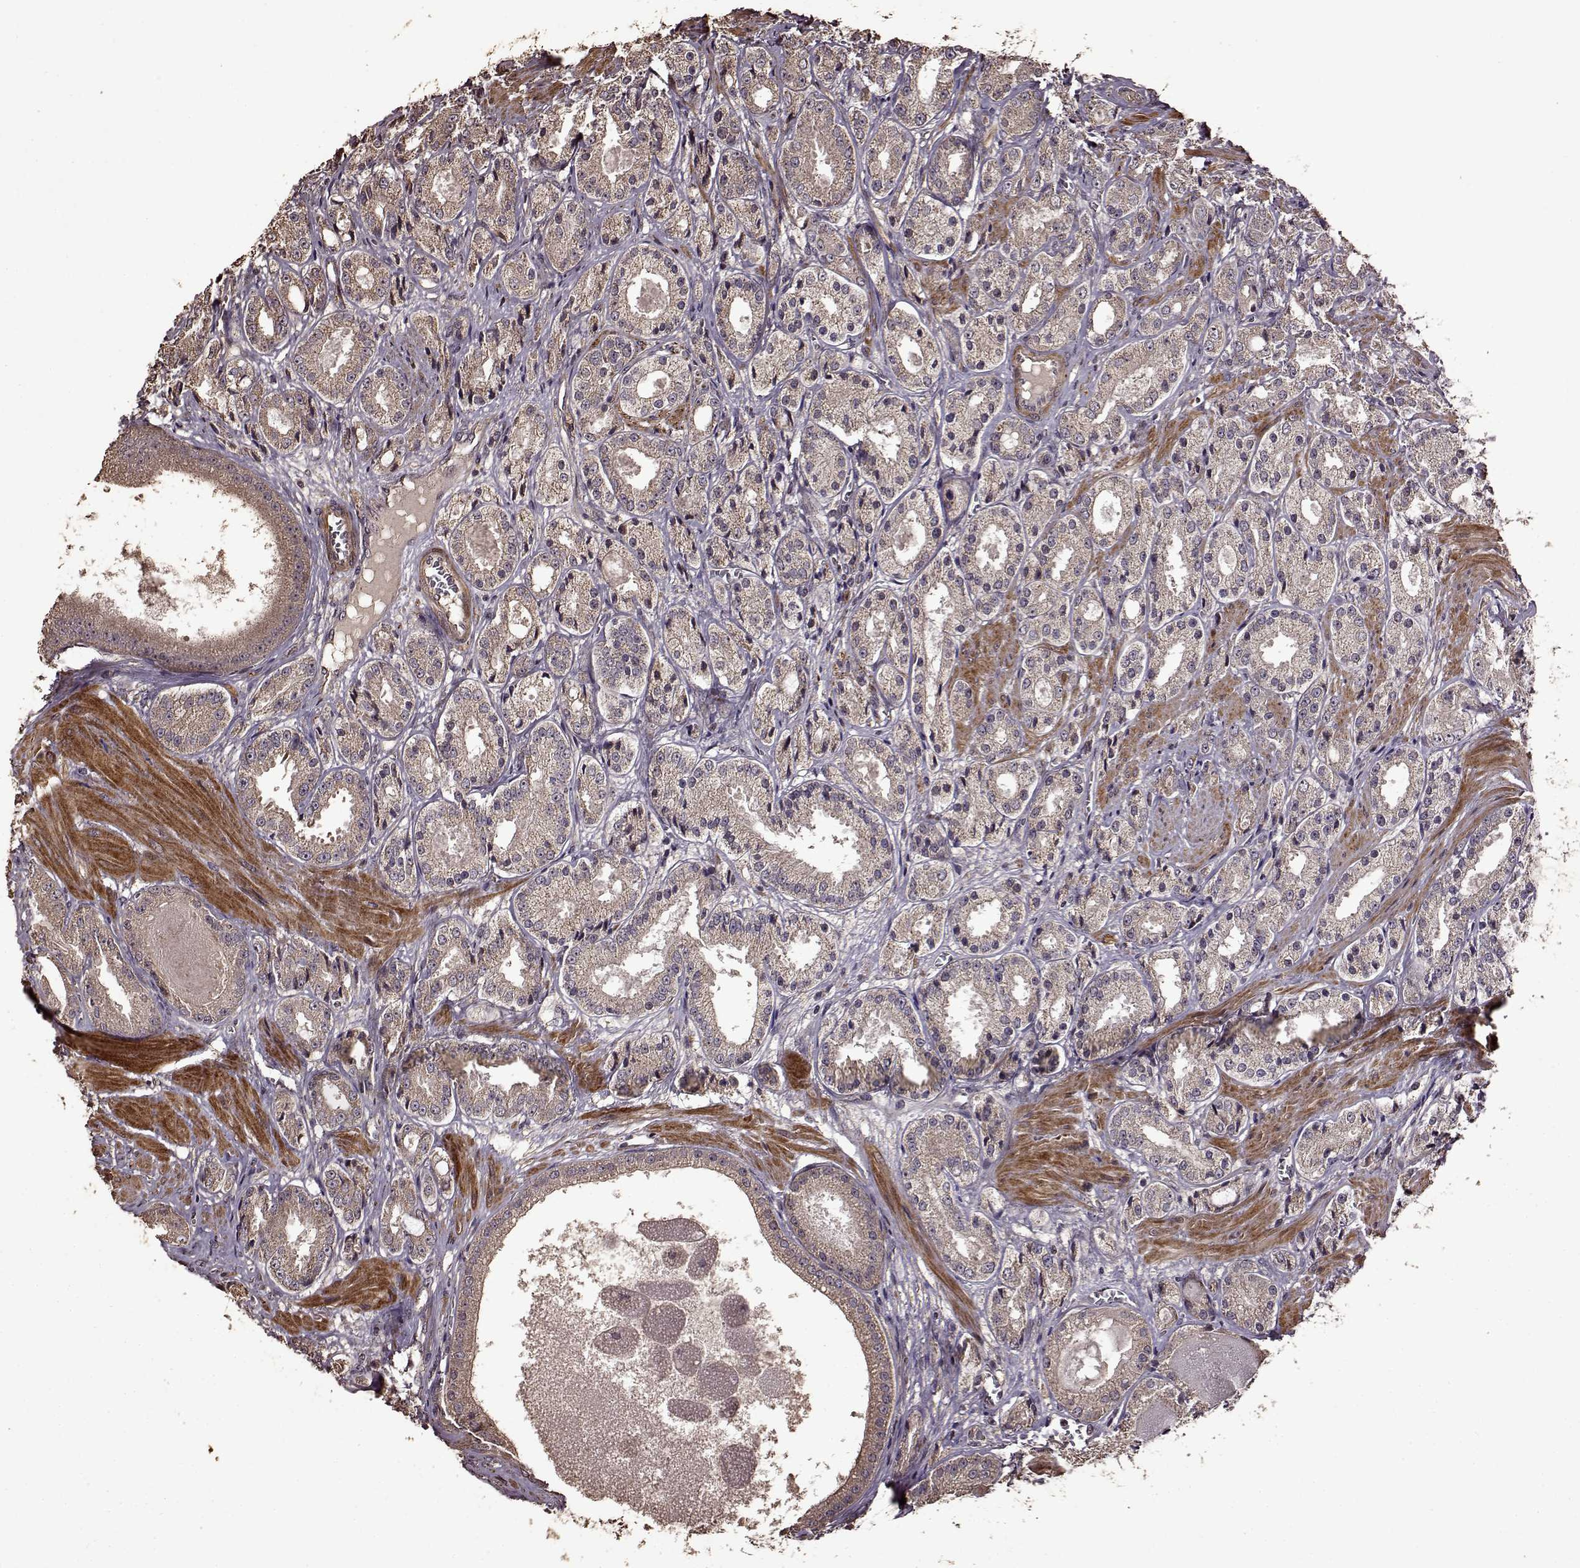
{"staining": {"intensity": "weak", "quantity": "25%-75%", "location": "cytoplasmic/membranous"}, "tissue": "prostate cancer", "cell_type": "Tumor cells", "image_type": "cancer", "snomed": [{"axis": "morphology", "description": "Adenocarcinoma, High grade"}, {"axis": "topography", "description": "Prostate"}], "caption": "Weak cytoplasmic/membranous protein positivity is present in approximately 25%-75% of tumor cells in prostate cancer. (DAB IHC, brown staining for protein, blue staining for nuclei).", "gene": "FBXW11", "patient": {"sex": "male", "age": 66}}